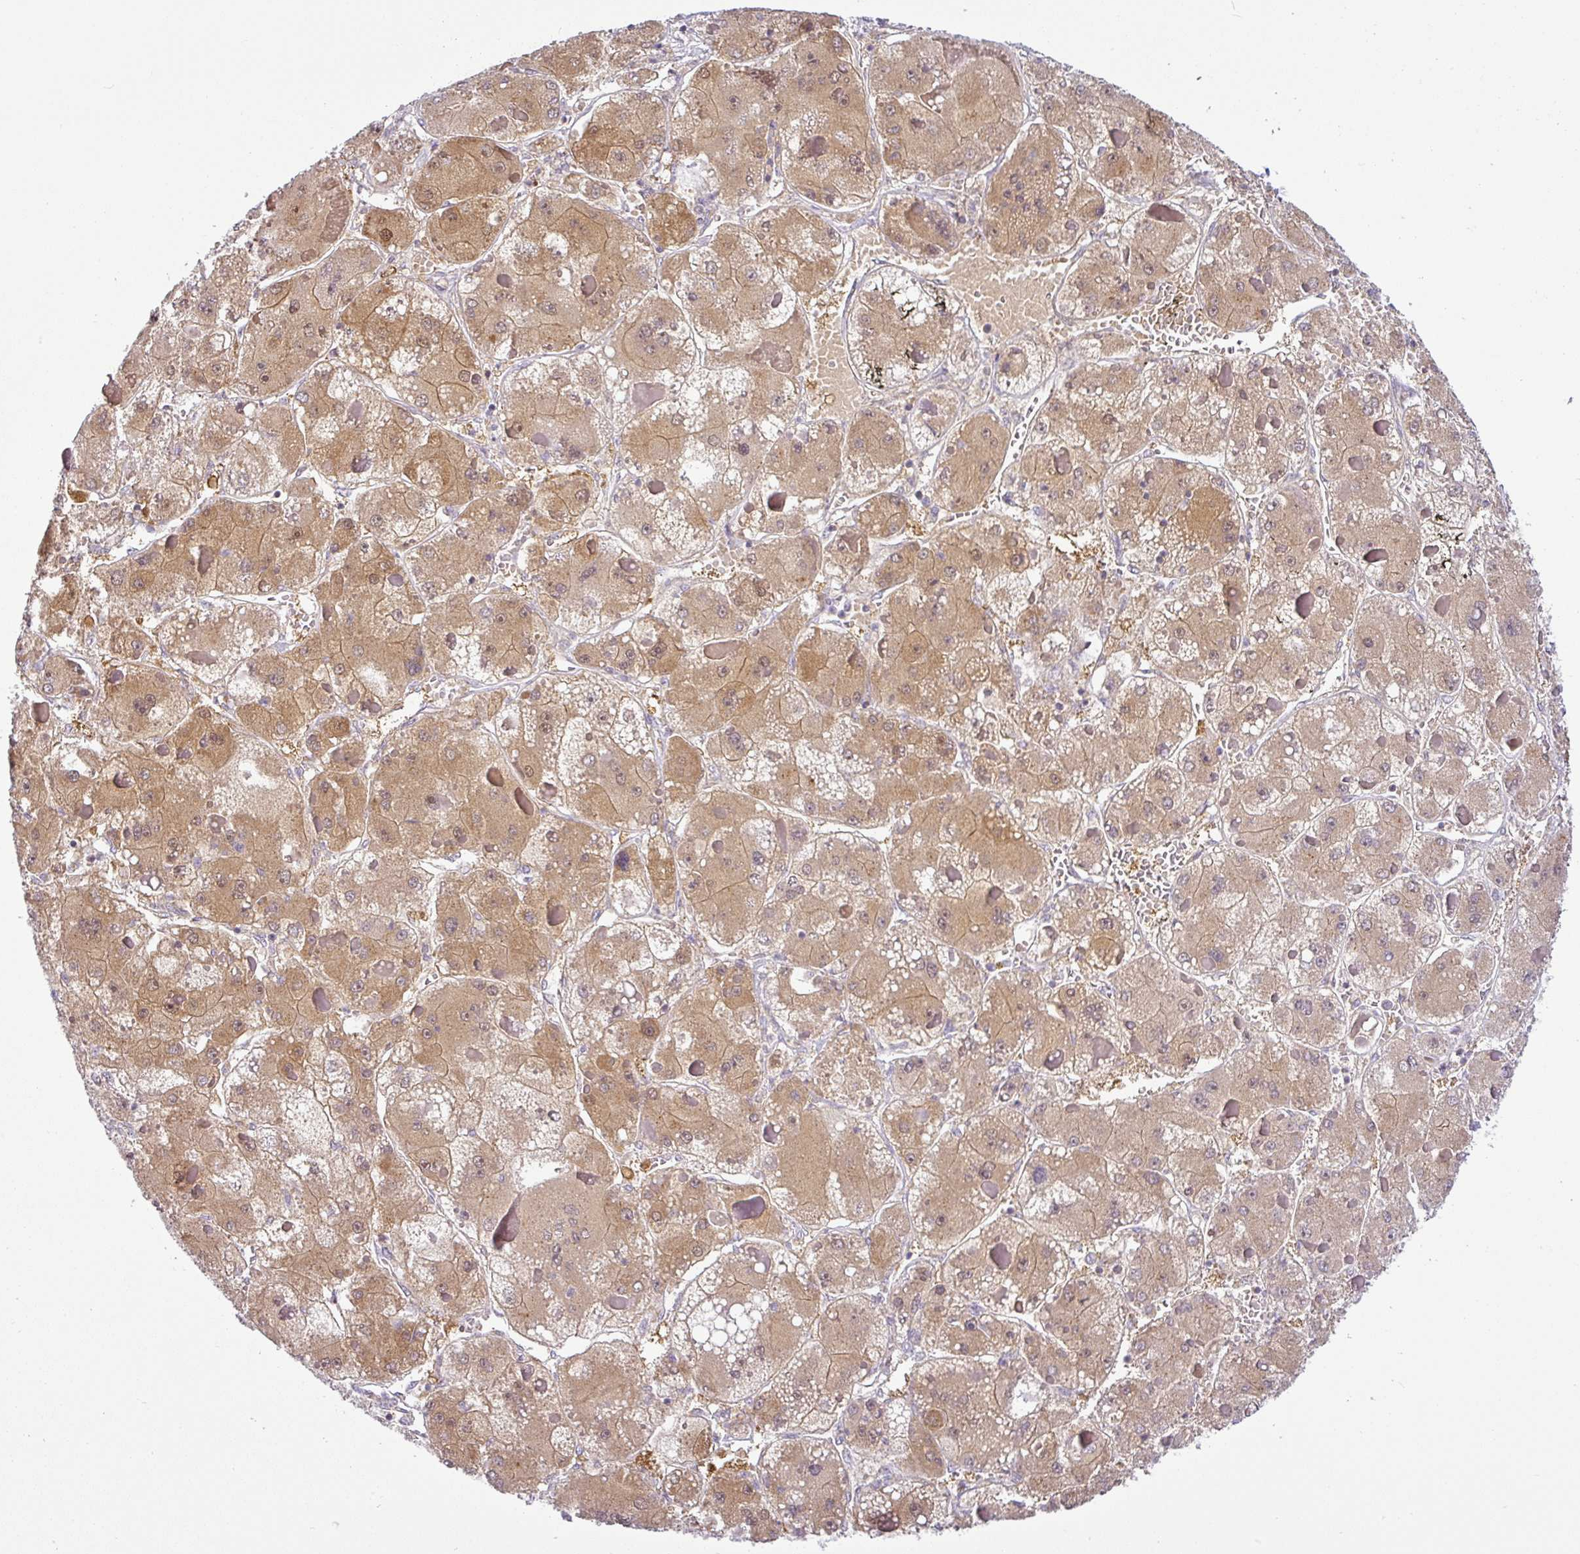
{"staining": {"intensity": "moderate", "quantity": ">75%", "location": "cytoplasmic/membranous"}, "tissue": "liver cancer", "cell_type": "Tumor cells", "image_type": "cancer", "snomed": [{"axis": "morphology", "description": "Carcinoma, Hepatocellular, NOS"}, {"axis": "topography", "description": "Liver"}], "caption": "Protein staining of liver cancer tissue shows moderate cytoplasmic/membranous staining in about >75% of tumor cells.", "gene": "NDUFB2", "patient": {"sex": "female", "age": 73}}